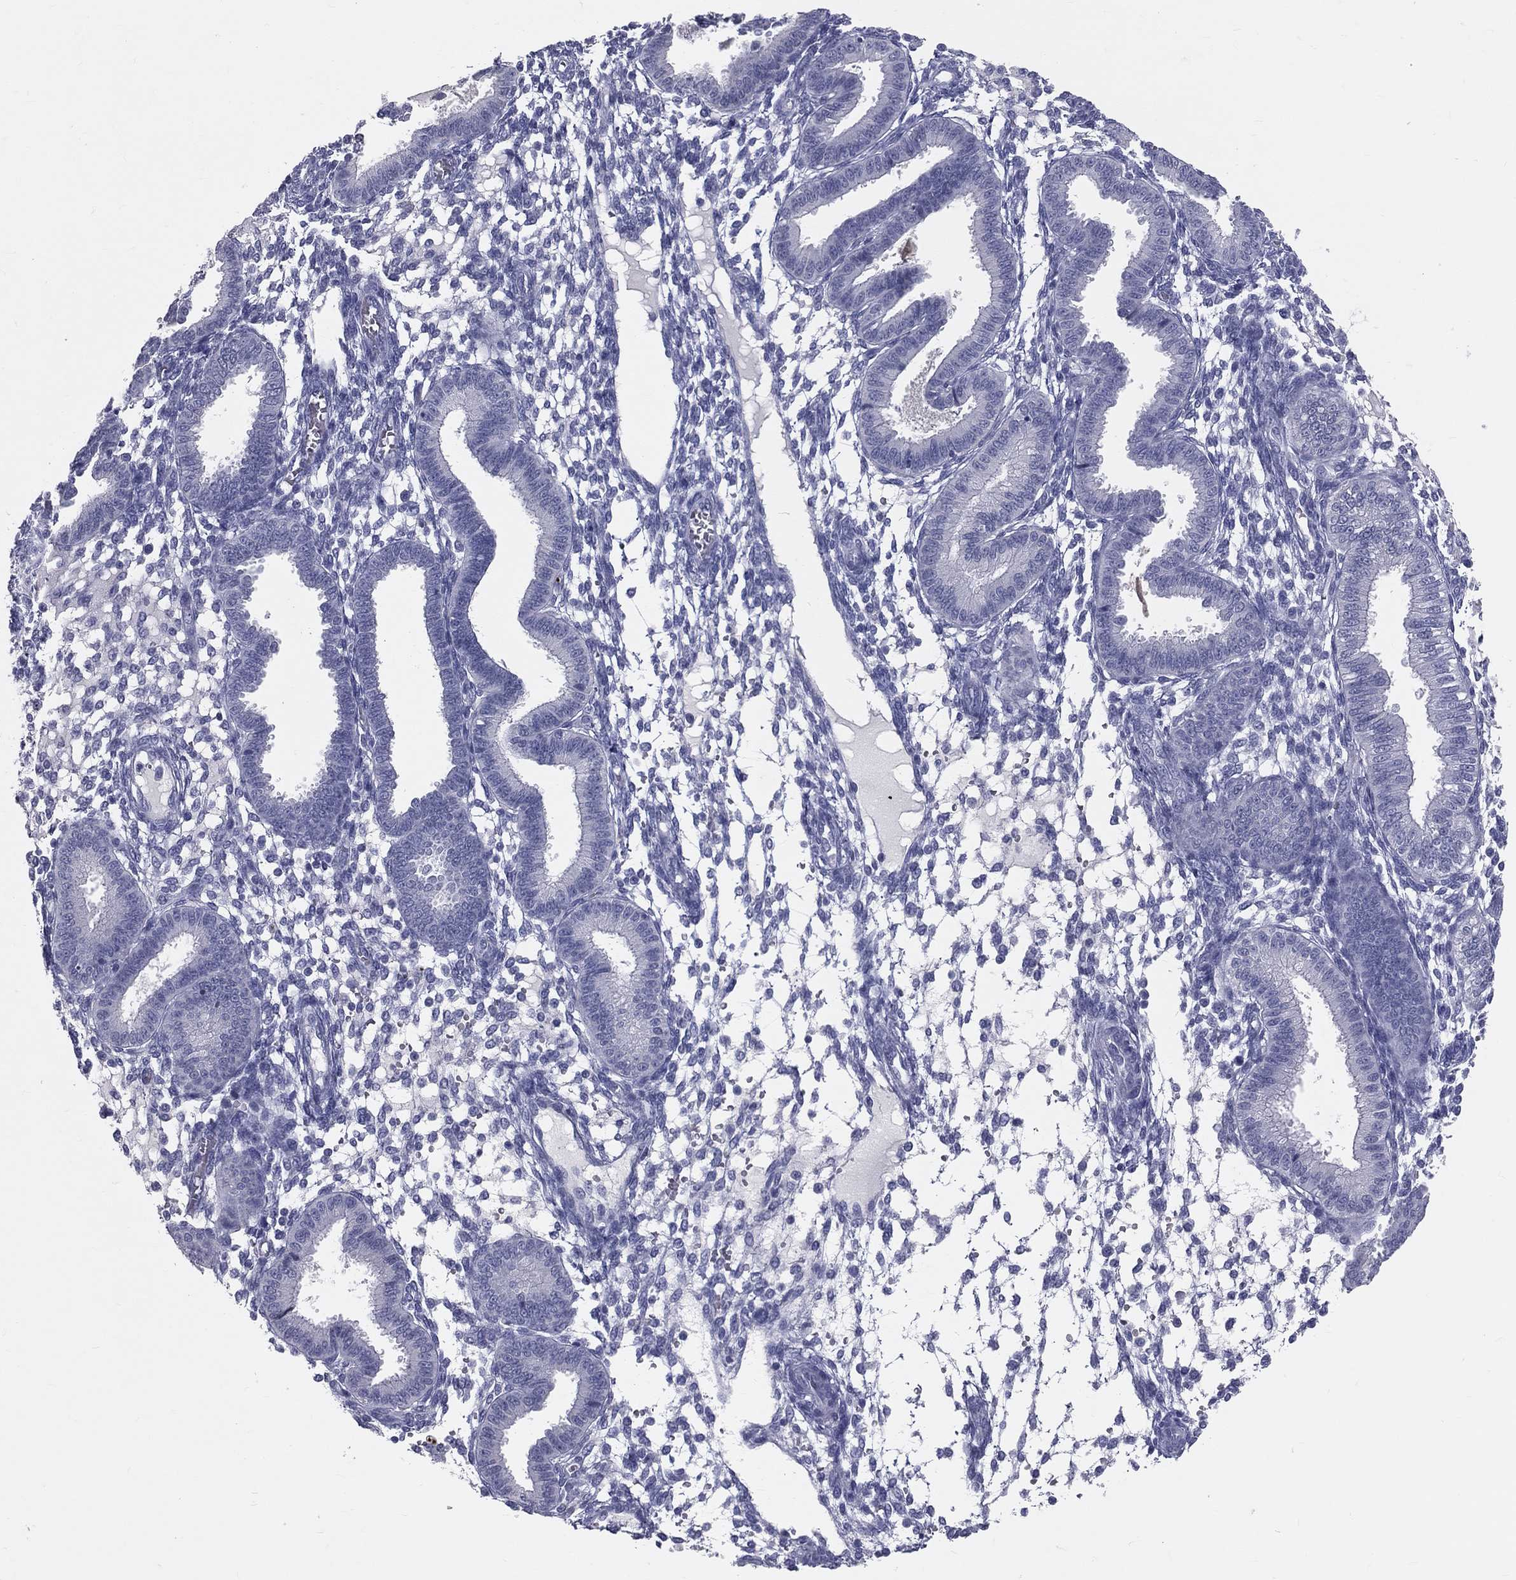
{"staining": {"intensity": "negative", "quantity": "none", "location": "none"}, "tissue": "endometrium", "cell_type": "Cells in endometrial stroma", "image_type": "normal", "snomed": [{"axis": "morphology", "description": "Normal tissue, NOS"}, {"axis": "topography", "description": "Endometrium"}], "caption": "This is a histopathology image of immunohistochemistry staining of benign endometrium, which shows no expression in cells in endometrial stroma.", "gene": "TFPI2", "patient": {"sex": "female", "age": 43}}